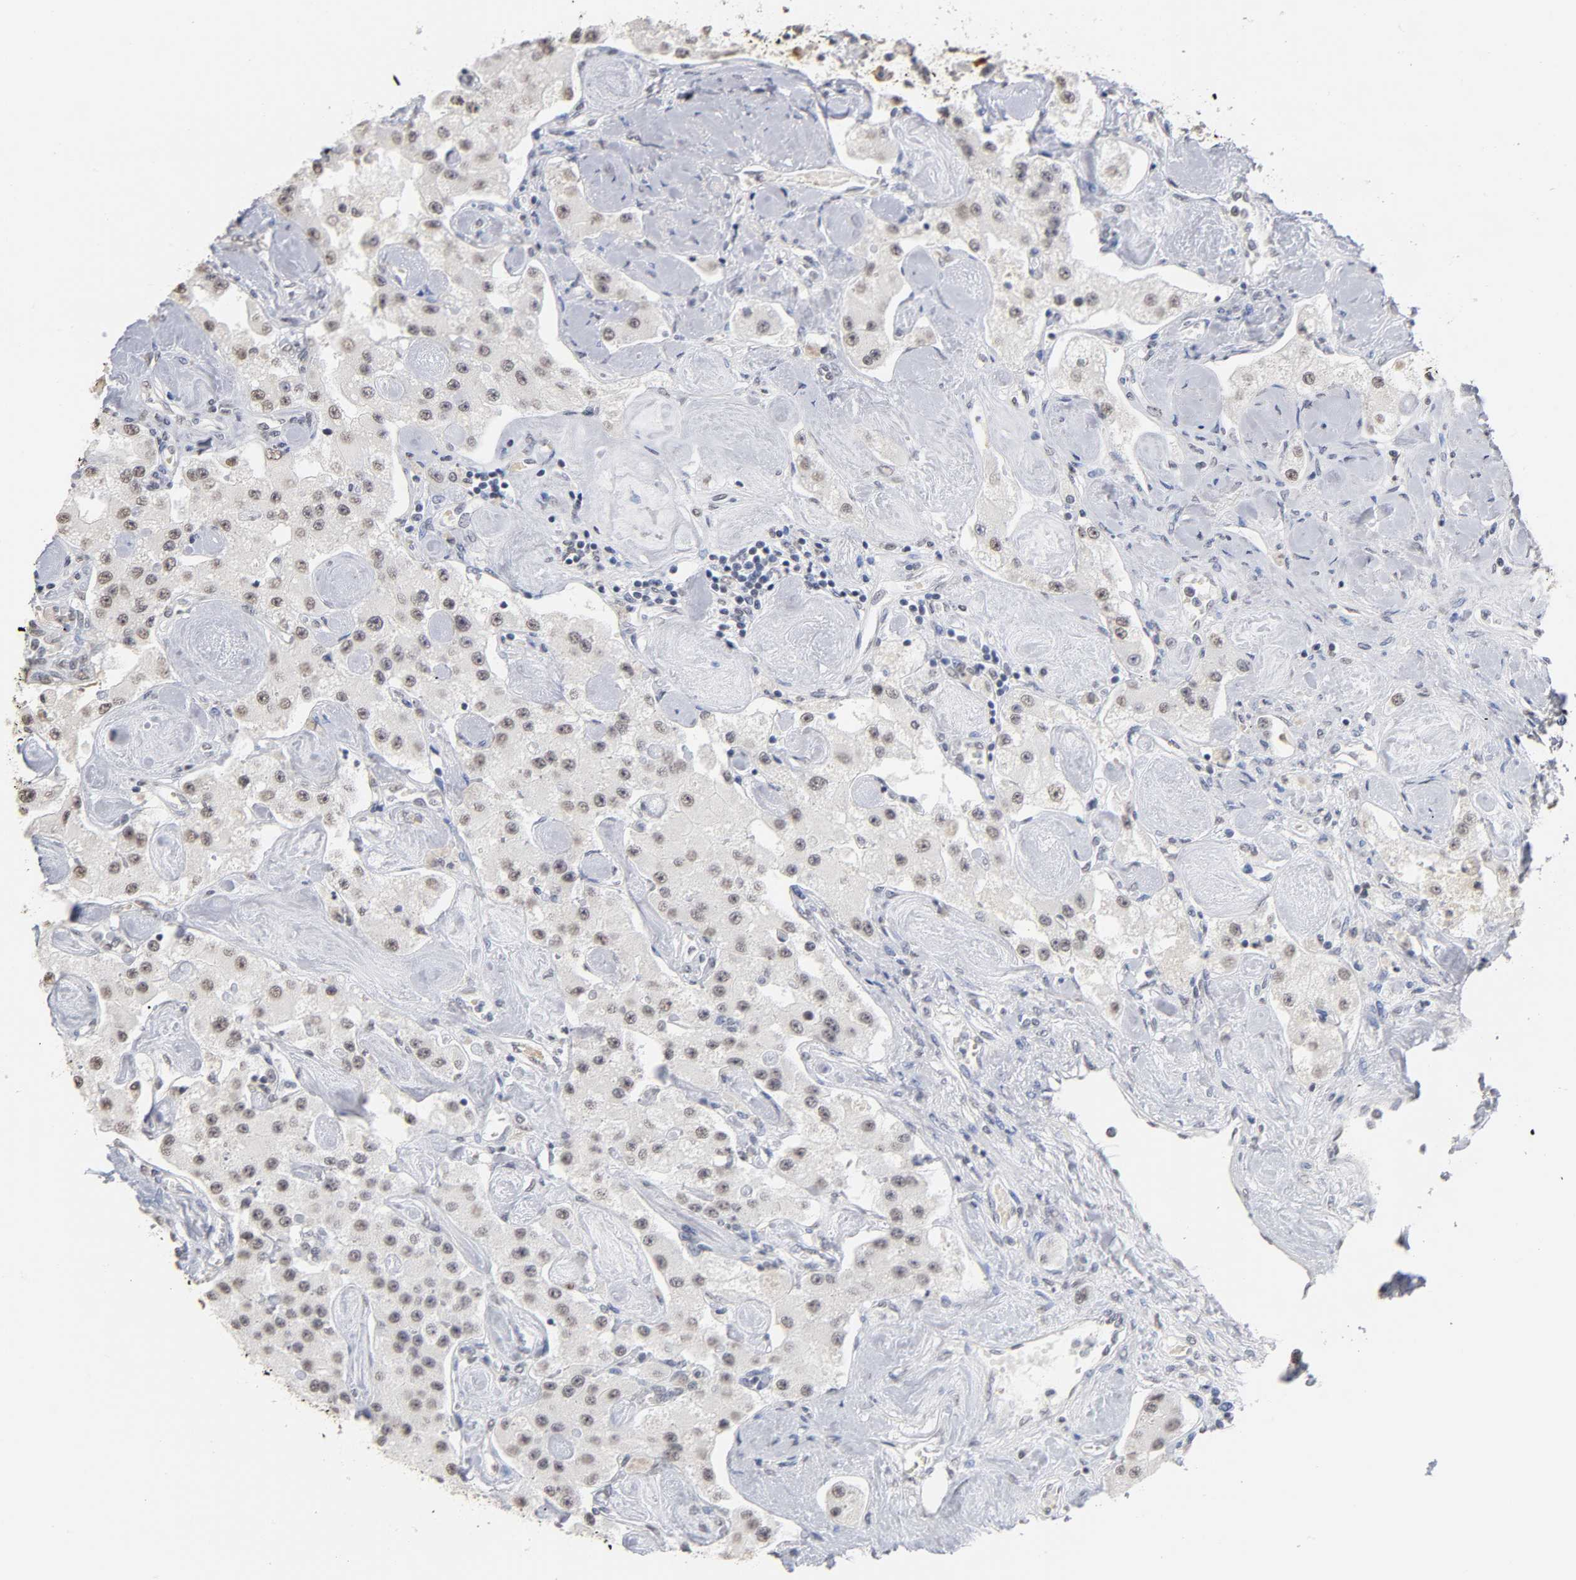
{"staining": {"intensity": "weak", "quantity": ">75%", "location": "cytoplasmic/membranous,nuclear"}, "tissue": "carcinoid", "cell_type": "Tumor cells", "image_type": "cancer", "snomed": [{"axis": "morphology", "description": "Carcinoid, malignant, NOS"}, {"axis": "topography", "description": "Pancreas"}], "caption": "Tumor cells exhibit low levels of weak cytoplasmic/membranous and nuclear expression in about >75% of cells in human carcinoid (malignant).", "gene": "CRABP2", "patient": {"sex": "male", "age": 41}}